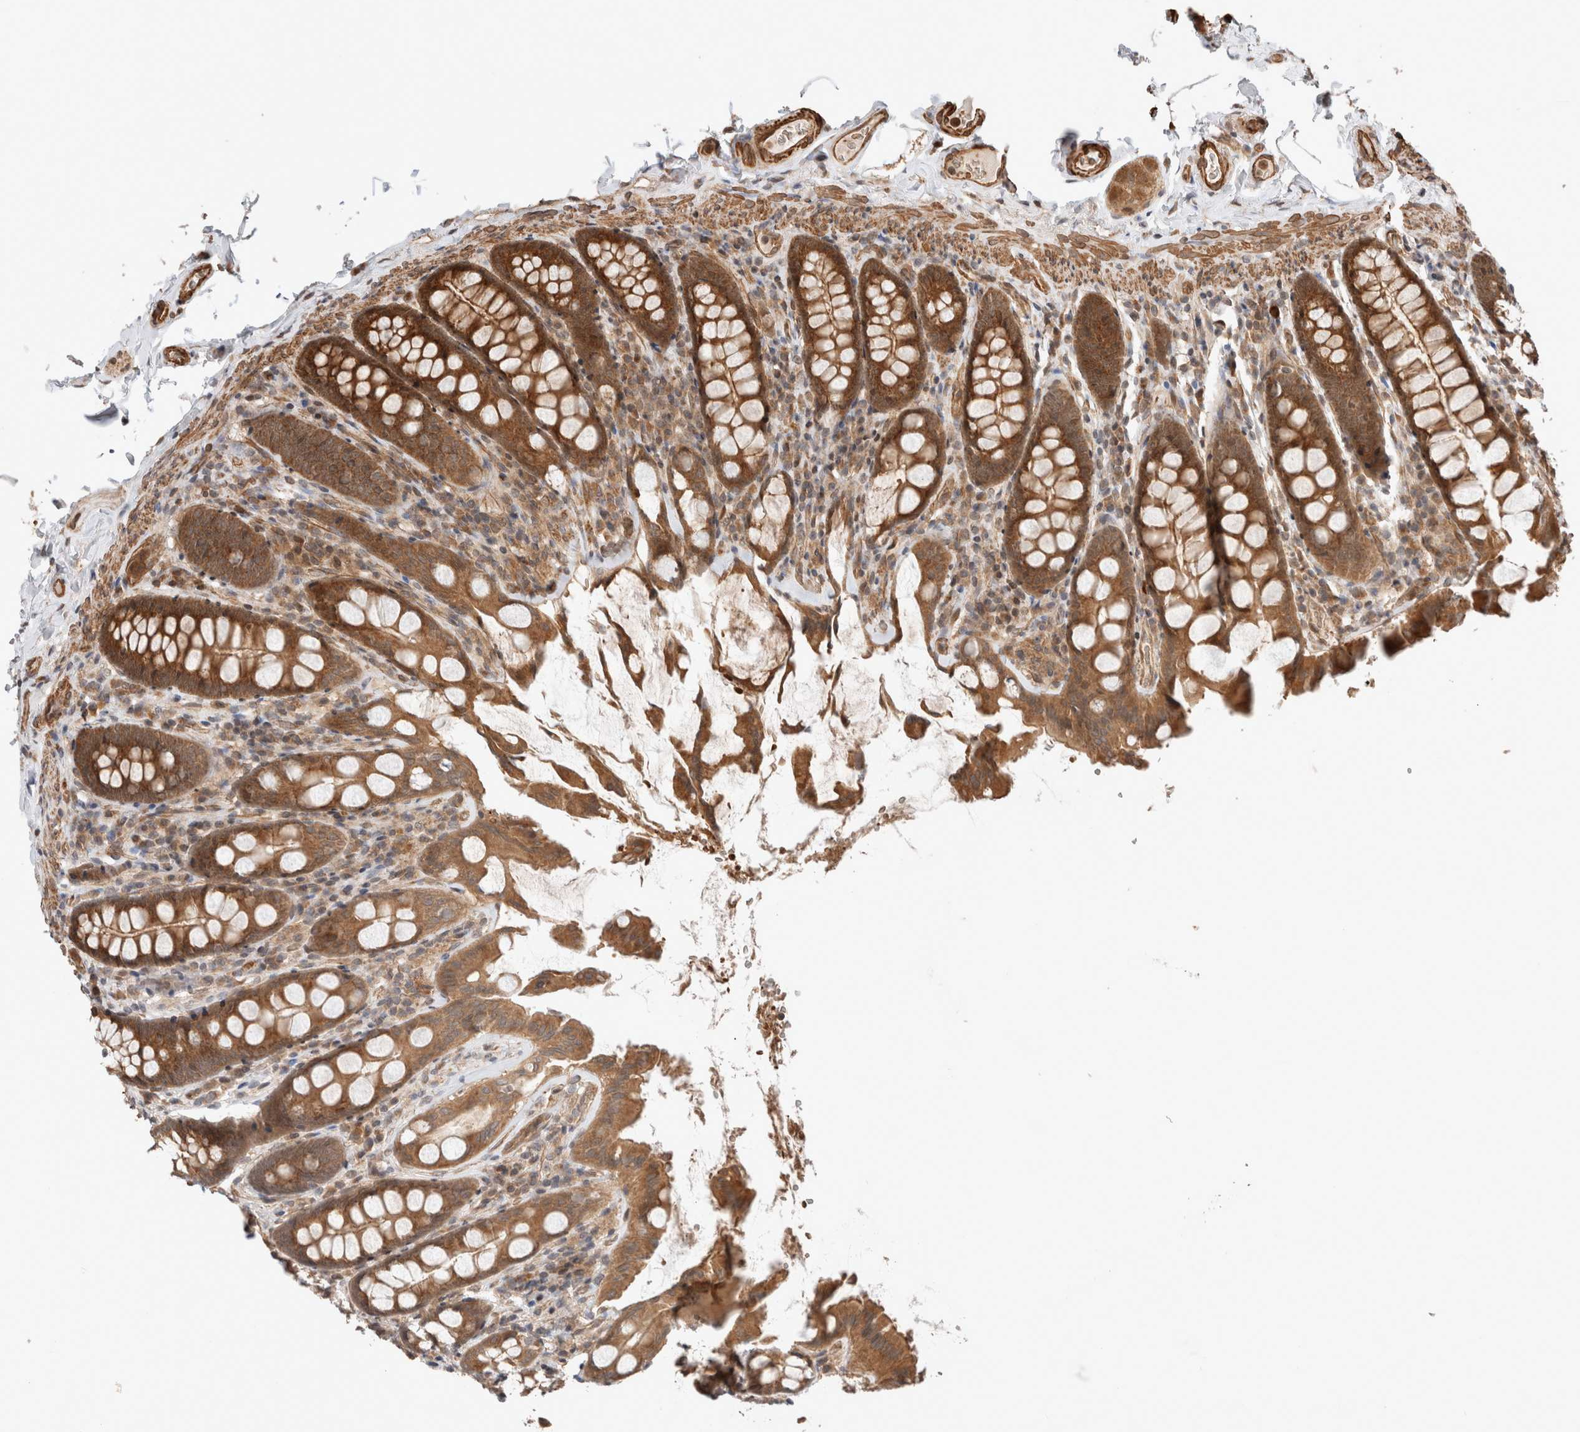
{"staining": {"intensity": "moderate", "quantity": ">75%", "location": "cytoplasmic/membranous,nuclear"}, "tissue": "colon", "cell_type": "Endothelial cells", "image_type": "normal", "snomed": [{"axis": "morphology", "description": "Normal tissue, NOS"}, {"axis": "topography", "description": "Colon"}, {"axis": "topography", "description": "Peripheral nerve tissue"}], "caption": "Moderate cytoplasmic/membranous,nuclear positivity is identified in approximately >75% of endothelial cells in benign colon. (DAB IHC with brightfield microscopy, high magnification).", "gene": "ZNF649", "patient": {"sex": "female", "age": 61}}